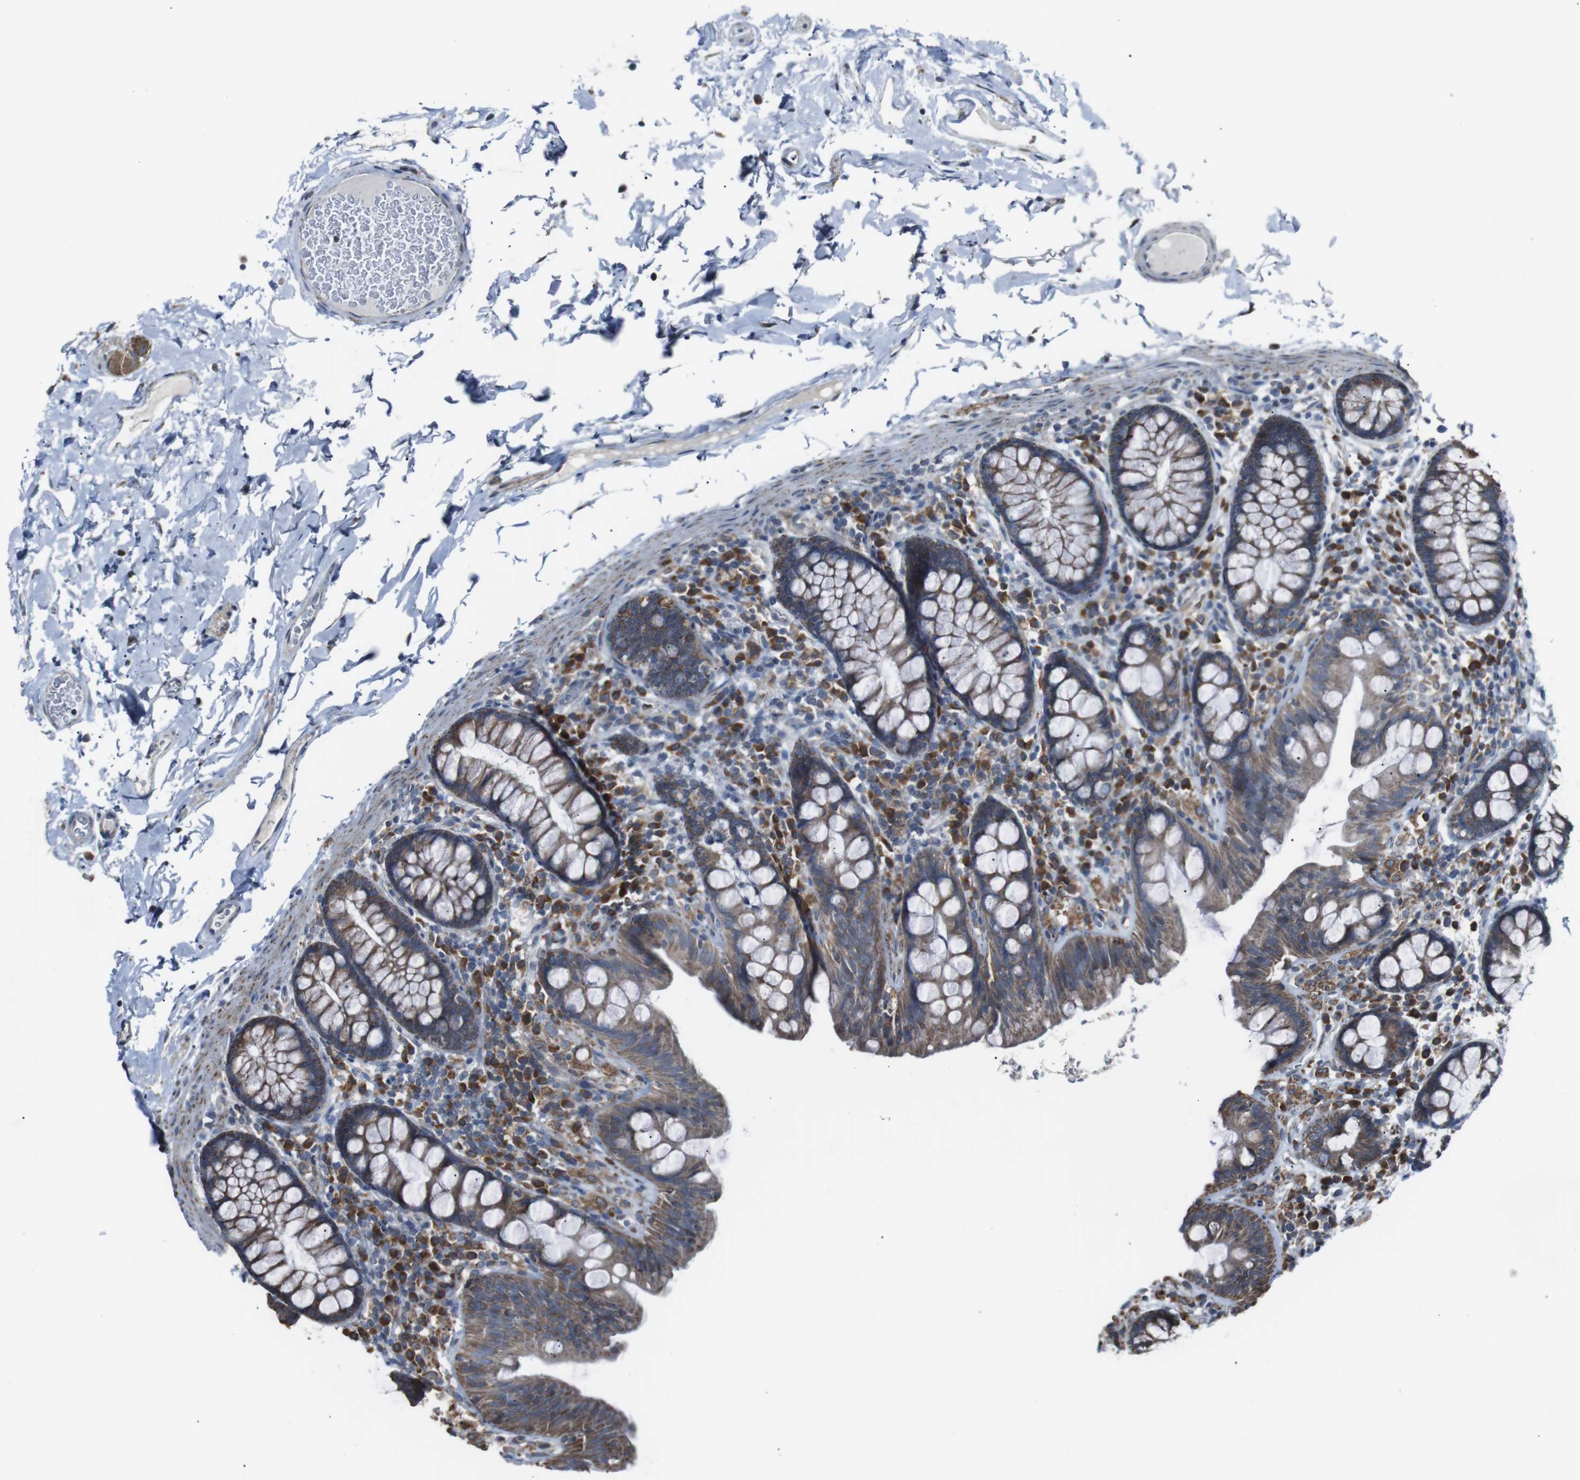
{"staining": {"intensity": "weak", "quantity": "25%-75%", "location": "cytoplasmic/membranous"}, "tissue": "colon", "cell_type": "Endothelial cells", "image_type": "normal", "snomed": [{"axis": "morphology", "description": "Normal tissue, NOS"}, {"axis": "topography", "description": "Colon"}], "caption": "Benign colon exhibits weak cytoplasmic/membranous expression in about 25%-75% of endothelial cells, visualized by immunohistochemistry.", "gene": "CISD2", "patient": {"sex": "female", "age": 80}}